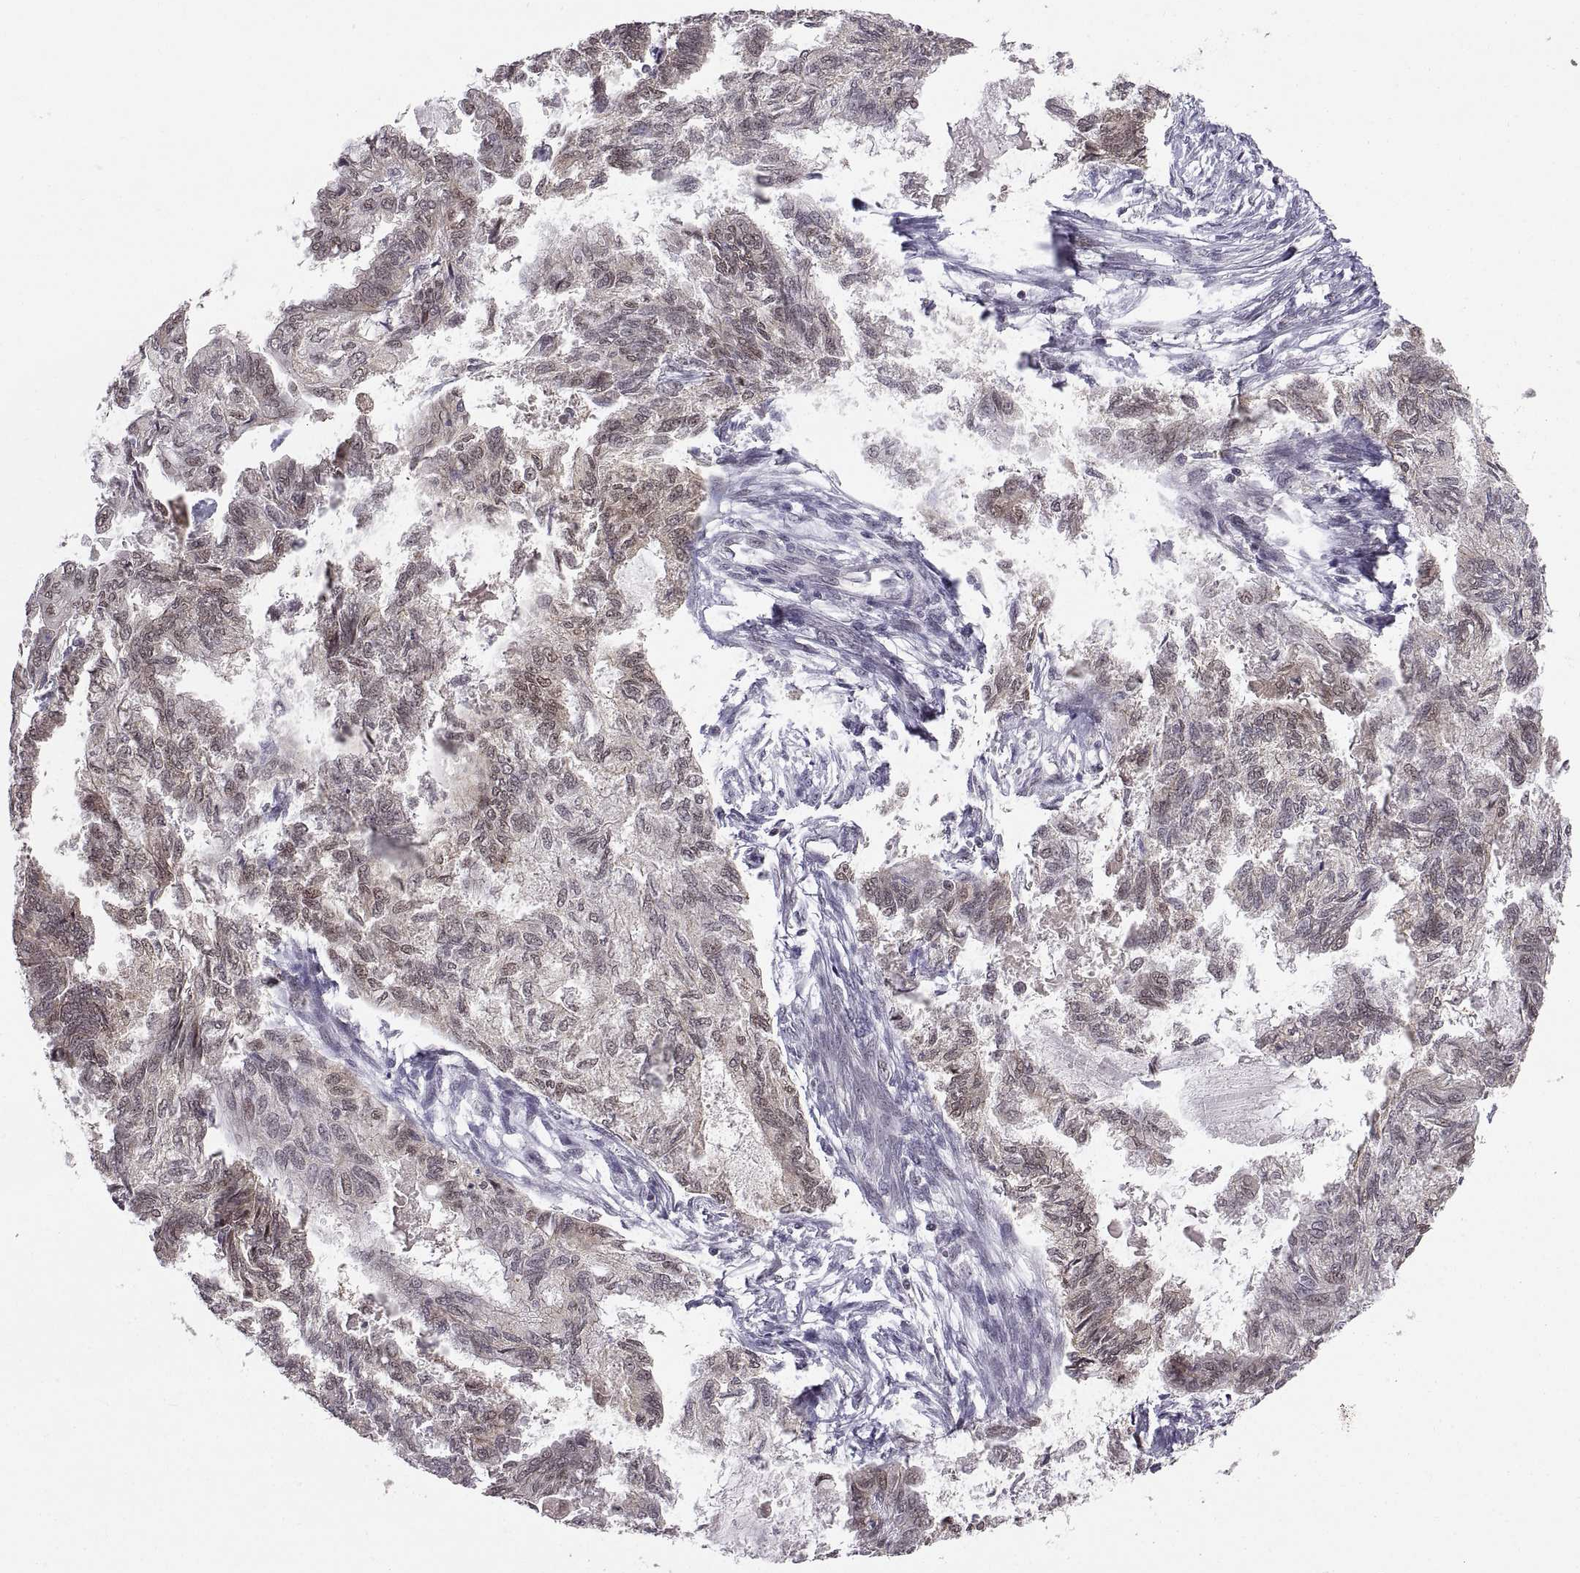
{"staining": {"intensity": "weak", "quantity": "<25%", "location": "nuclear"}, "tissue": "endometrial cancer", "cell_type": "Tumor cells", "image_type": "cancer", "snomed": [{"axis": "morphology", "description": "Adenocarcinoma, NOS"}, {"axis": "topography", "description": "Endometrium"}], "caption": "Immunohistochemical staining of human adenocarcinoma (endometrial) demonstrates no significant expression in tumor cells. Nuclei are stained in blue.", "gene": "CHFR", "patient": {"sex": "female", "age": 86}}